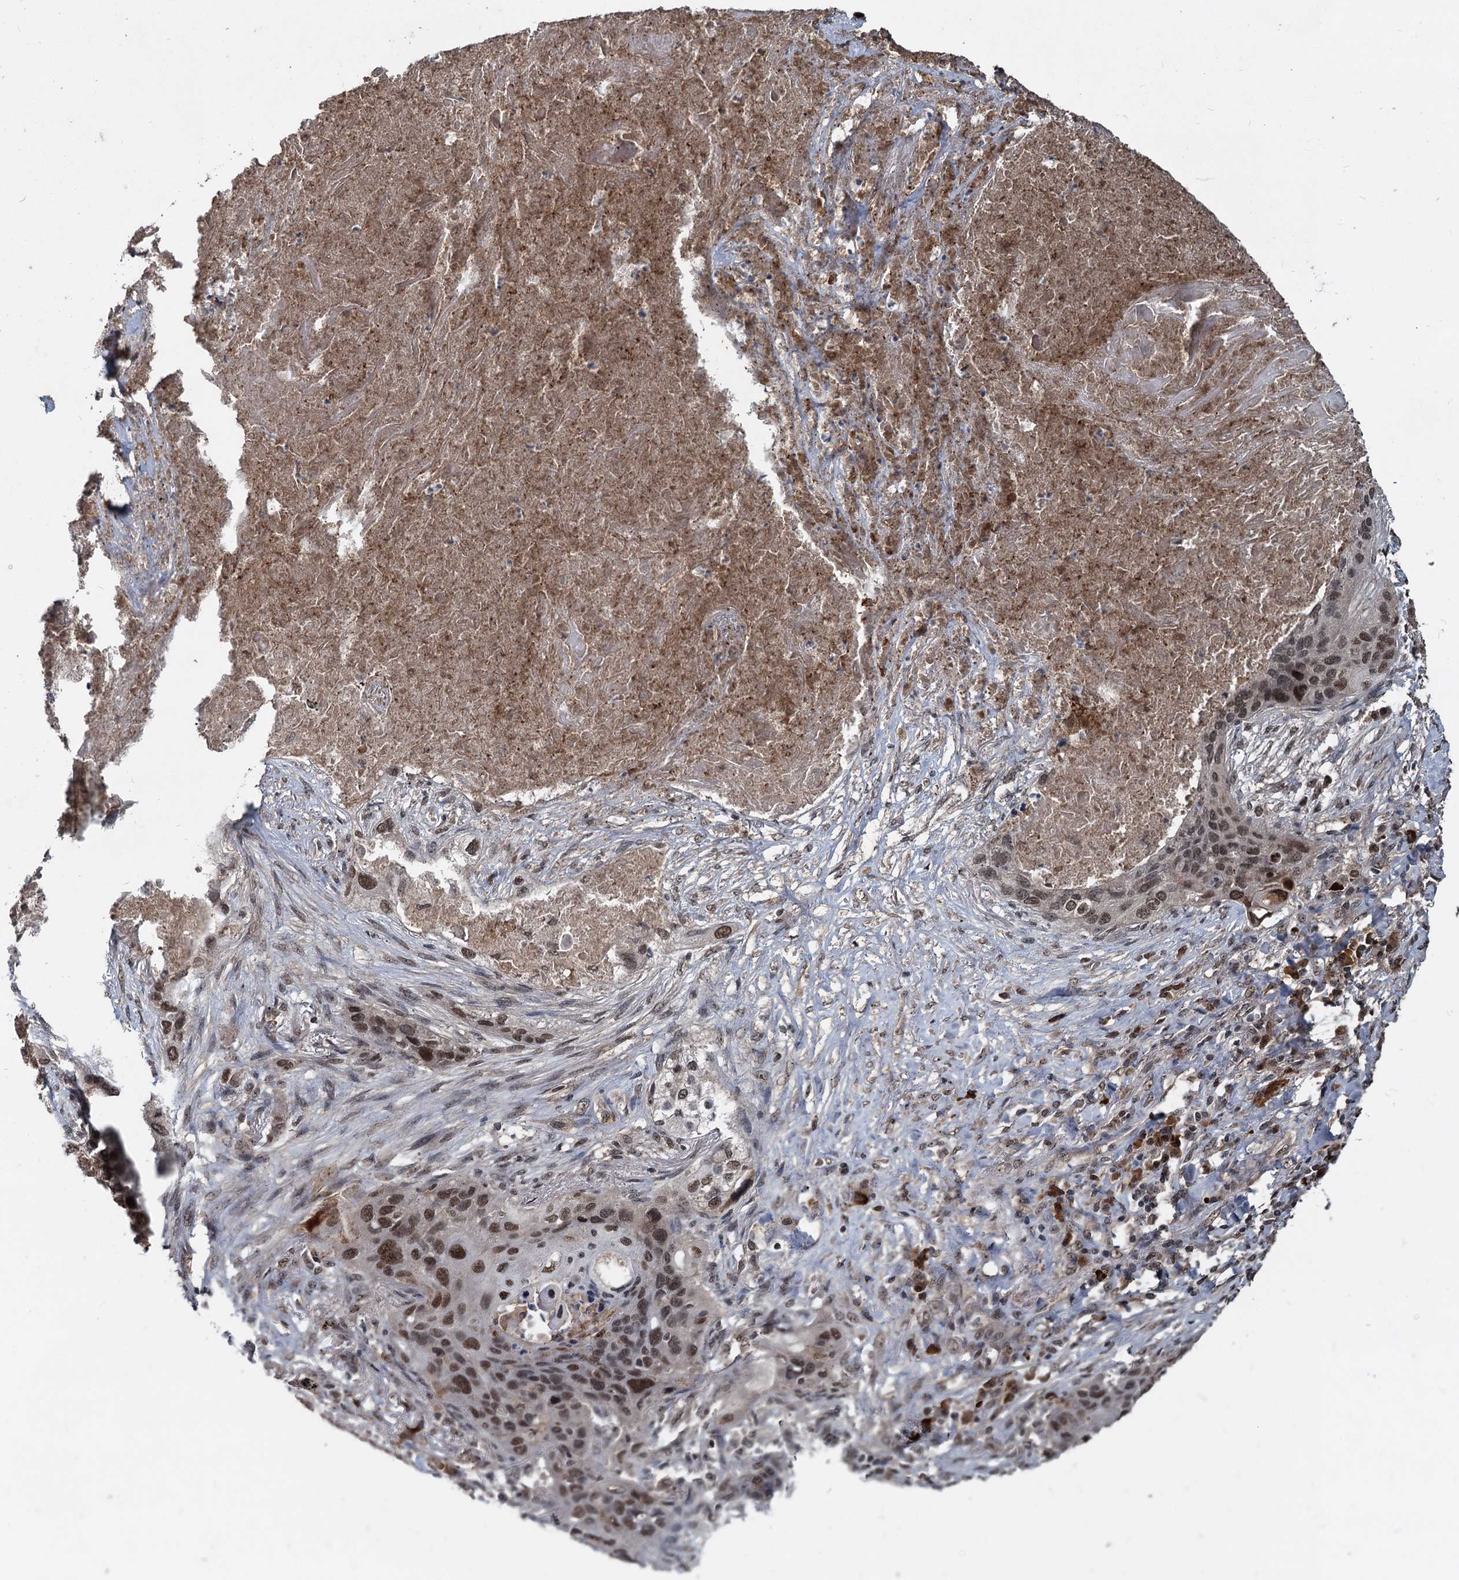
{"staining": {"intensity": "moderate", "quantity": "25%-75%", "location": "nuclear"}, "tissue": "lung cancer", "cell_type": "Tumor cells", "image_type": "cancer", "snomed": [{"axis": "morphology", "description": "Squamous cell carcinoma, NOS"}, {"axis": "topography", "description": "Lung"}], "caption": "Moderate nuclear staining for a protein is appreciated in approximately 25%-75% of tumor cells of lung cancer using immunohistochemistry.", "gene": "FAM216B", "patient": {"sex": "female", "age": 63}}